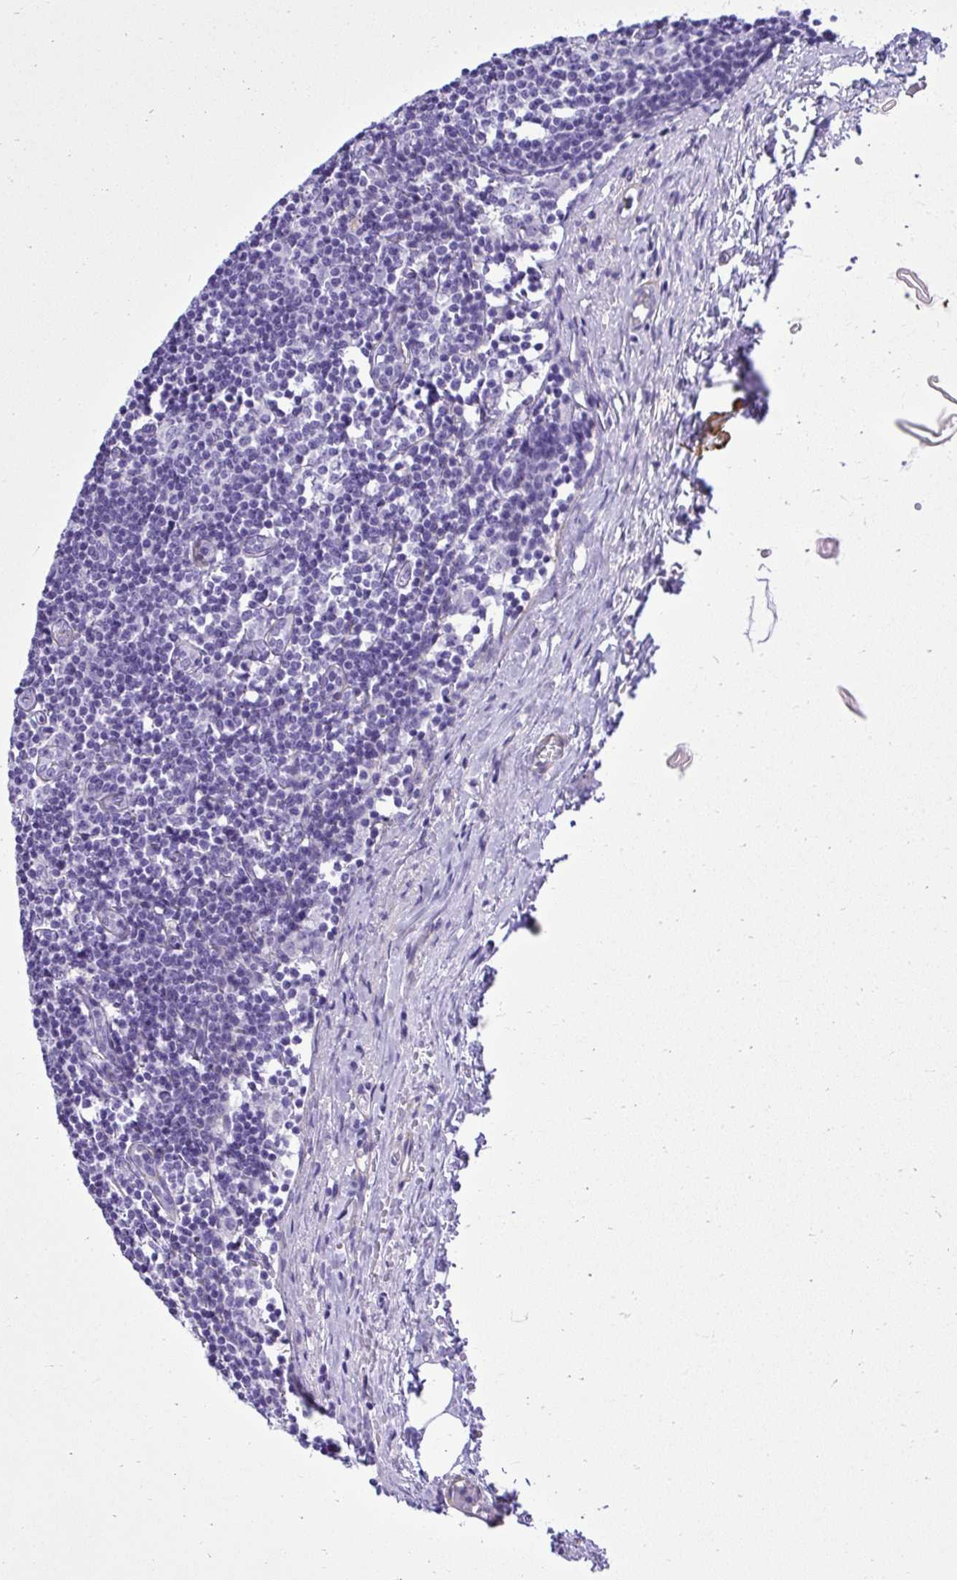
{"staining": {"intensity": "negative", "quantity": "none", "location": "none"}, "tissue": "lymph node", "cell_type": "Germinal center cells", "image_type": "normal", "snomed": [{"axis": "morphology", "description": "Normal tissue, NOS"}, {"axis": "topography", "description": "Lymph node"}], "caption": "IHC photomicrograph of normal lymph node: lymph node stained with DAB shows no significant protein positivity in germinal center cells. Brightfield microscopy of IHC stained with DAB (brown) and hematoxylin (blue), captured at high magnification.", "gene": "PITPNM3", "patient": {"sex": "male", "age": 49}}